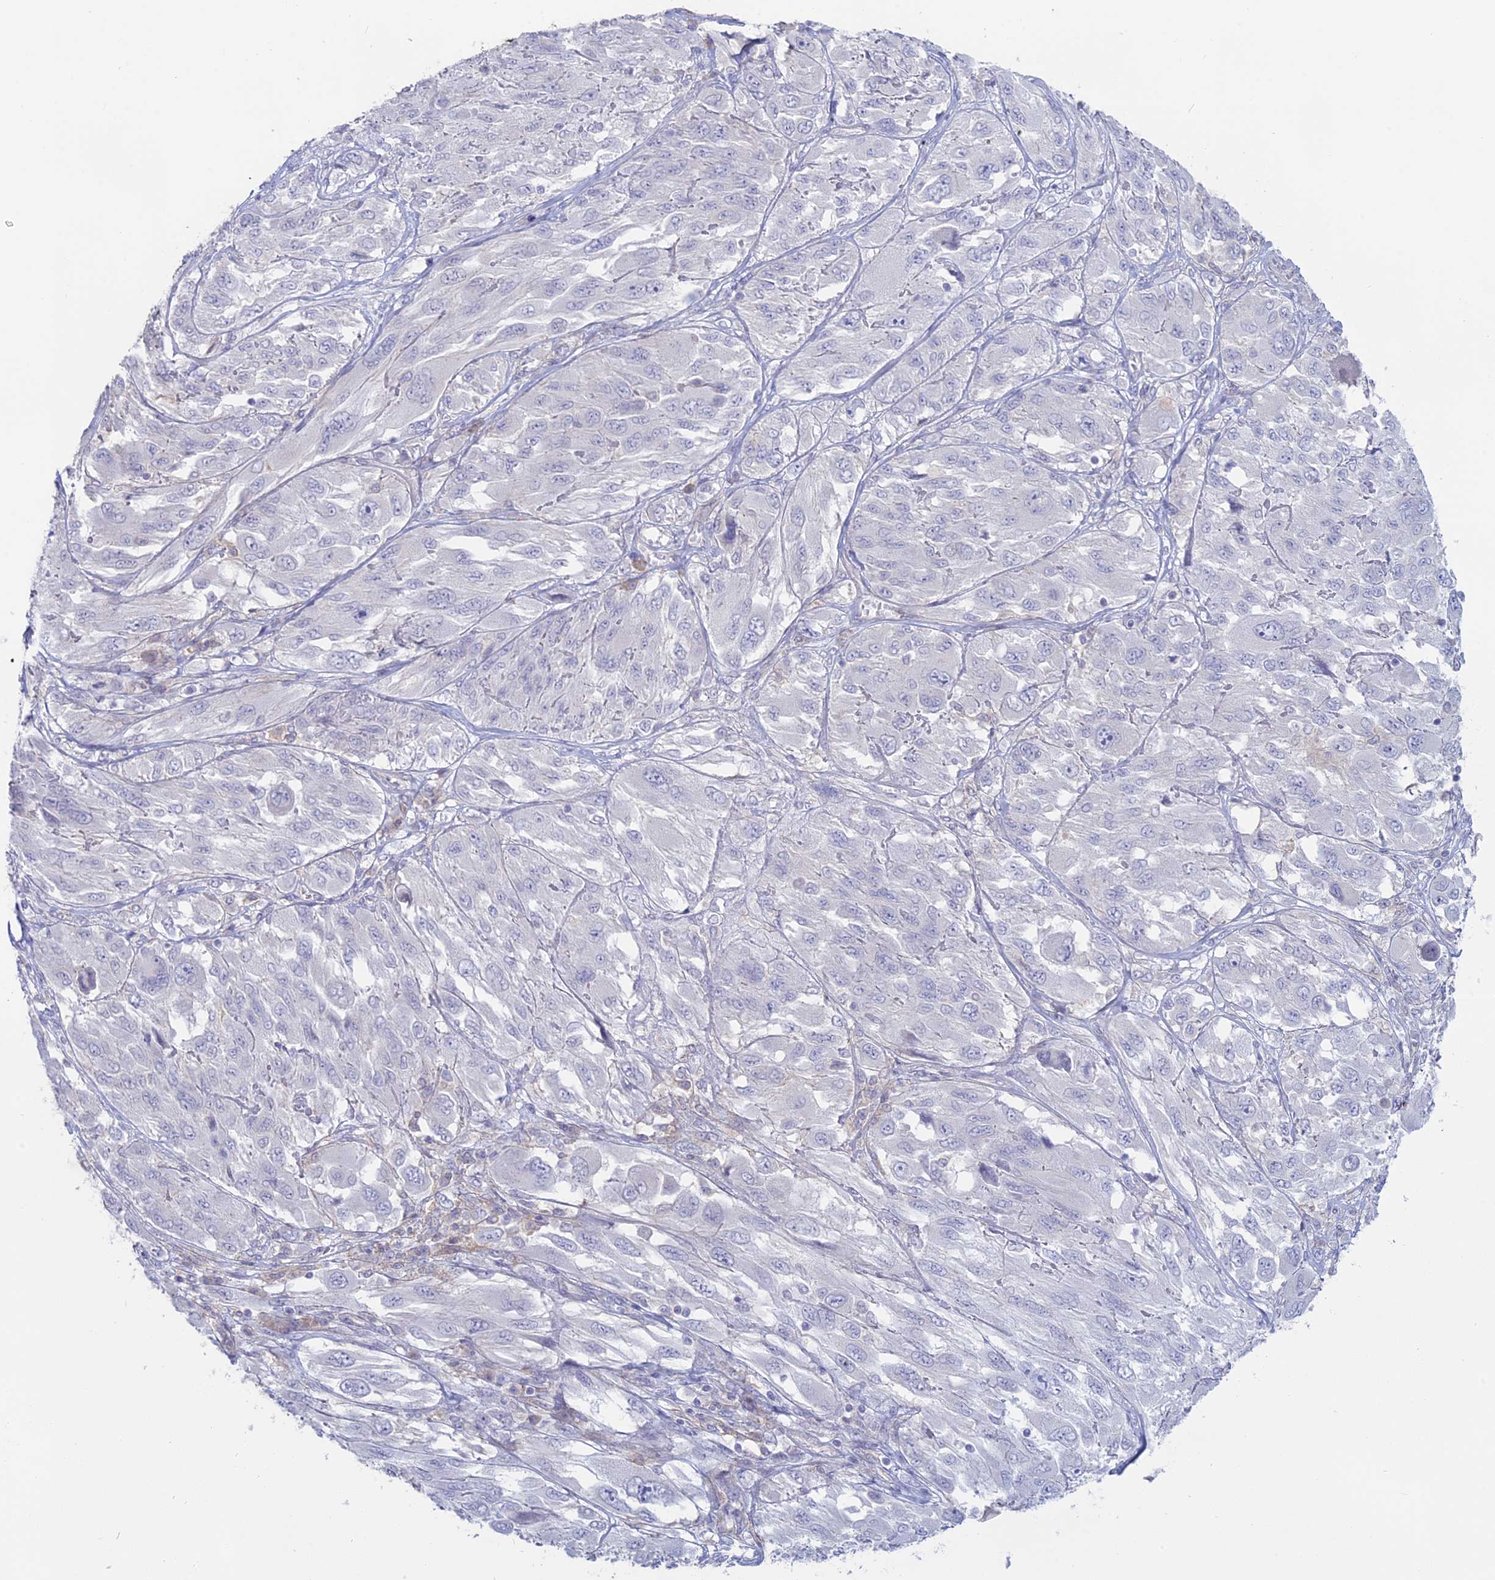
{"staining": {"intensity": "negative", "quantity": "none", "location": "none"}, "tissue": "melanoma", "cell_type": "Tumor cells", "image_type": "cancer", "snomed": [{"axis": "morphology", "description": "Malignant melanoma, NOS"}, {"axis": "topography", "description": "Skin"}], "caption": "Tumor cells show no significant staining in melanoma.", "gene": "MYO5B", "patient": {"sex": "female", "age": 91}}